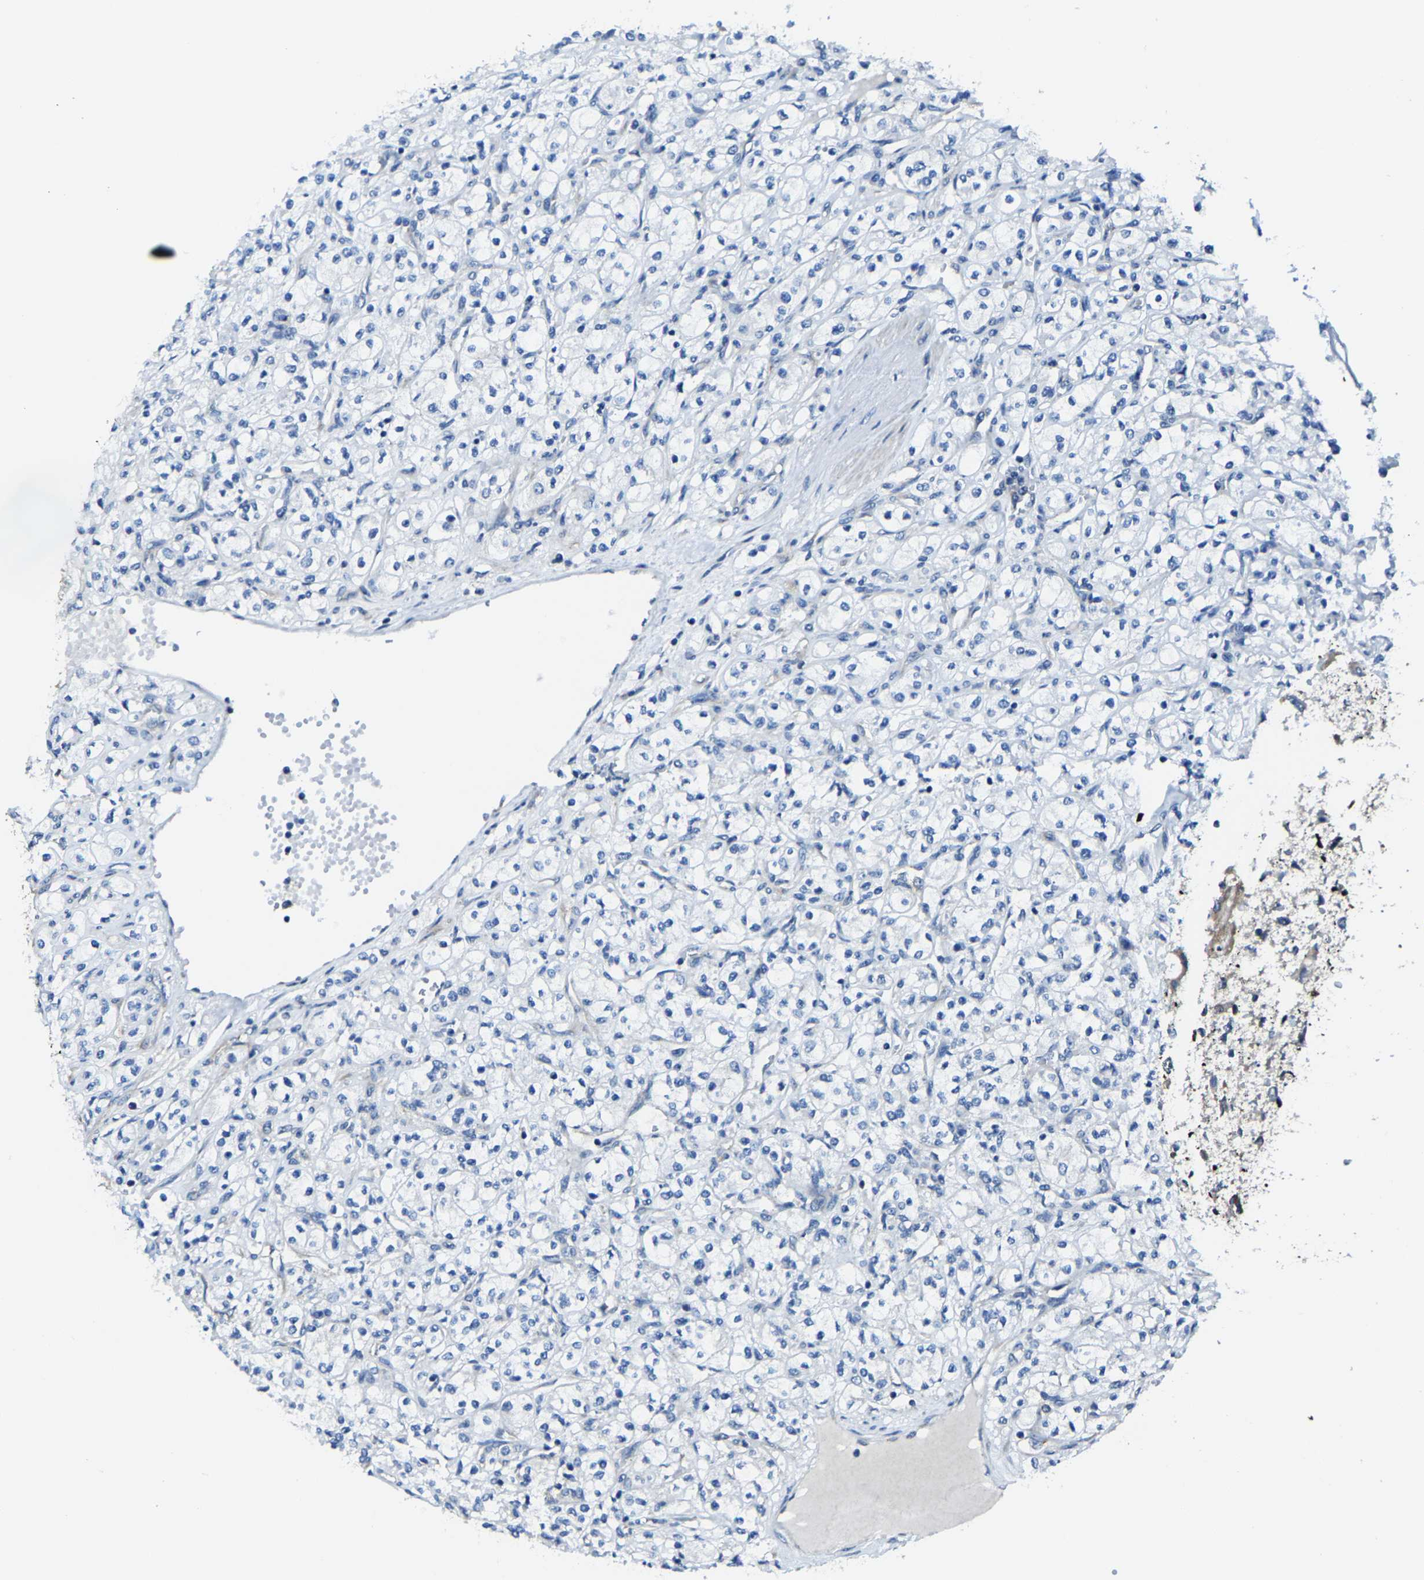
{"staining": {"intensity": "negative", "quantity": "none", "location": "none"}, "tissue": "renal cancer", "cell_type": "Tumor cells", "image_type": "cancer", "snomed": [{"axis": "morphology", "description": "Adenocarcinoma, NOS"}, {"axis": "topography", "description": "Kidney"}], "caption": "Tumor cells show no significant protein positivity in renal adenocarcinoma.", "gene": "G3BP2", "patient": {"sex": "male", "age": 77}}